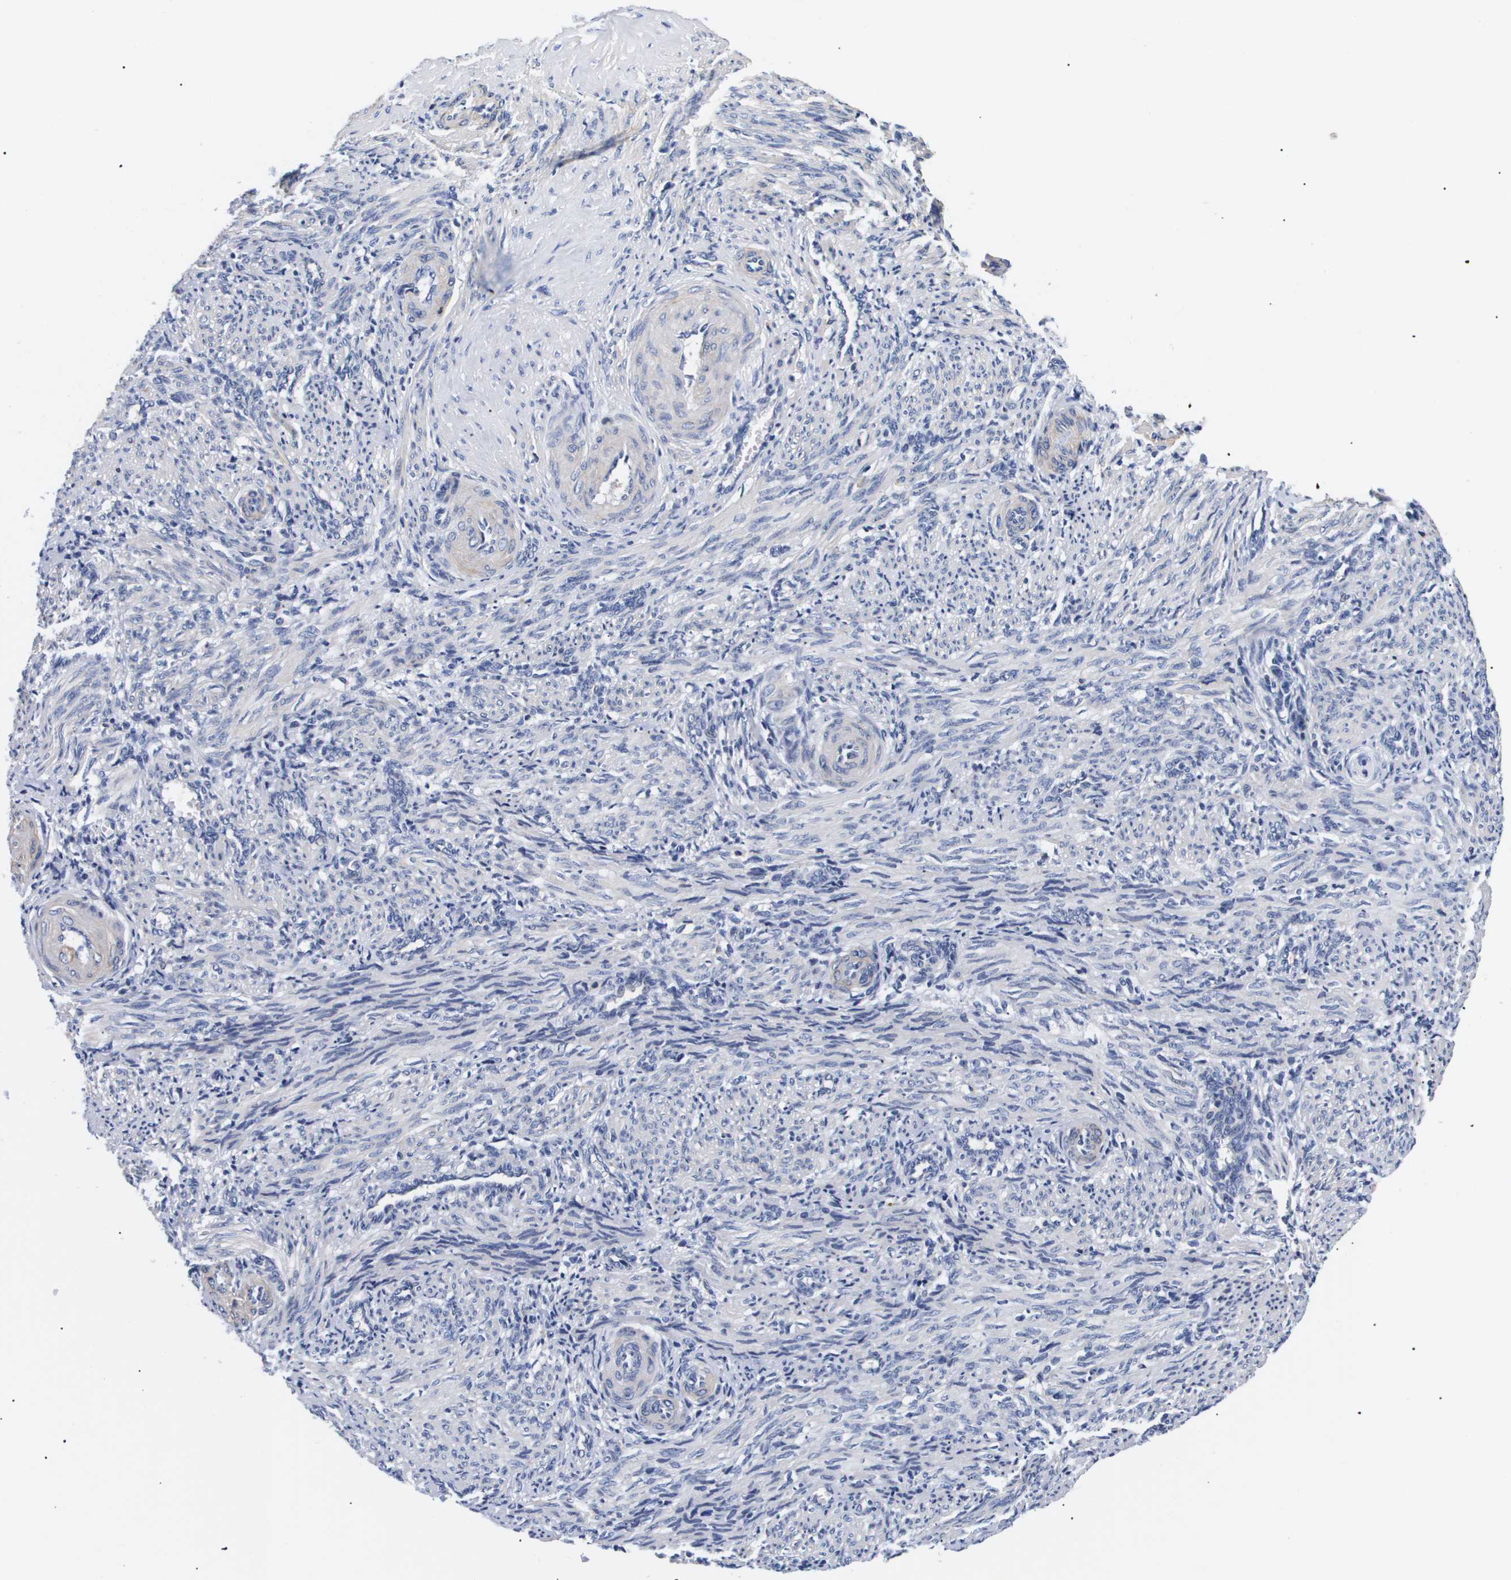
{"staining": {"intensity": "negative", "quantity": "none", "location": "none"}, "tissue": "smooth muscle", "cell_type": "Smooth muscle cells", "image_type": "normal", "snomed": [{"axis": "morphology", "description": "Normal tissue, NOS"}, {"axis": "topography", "description": "Endometrium"}], "caption": "Smooth muscle cells are negative for brown protein staining in unremarkable smooth muscle. (Immunohistochemistry, brightfield microscopy, high magnification).", "gene": "SHD", "patient": {"sex": "female", "age": 33}}